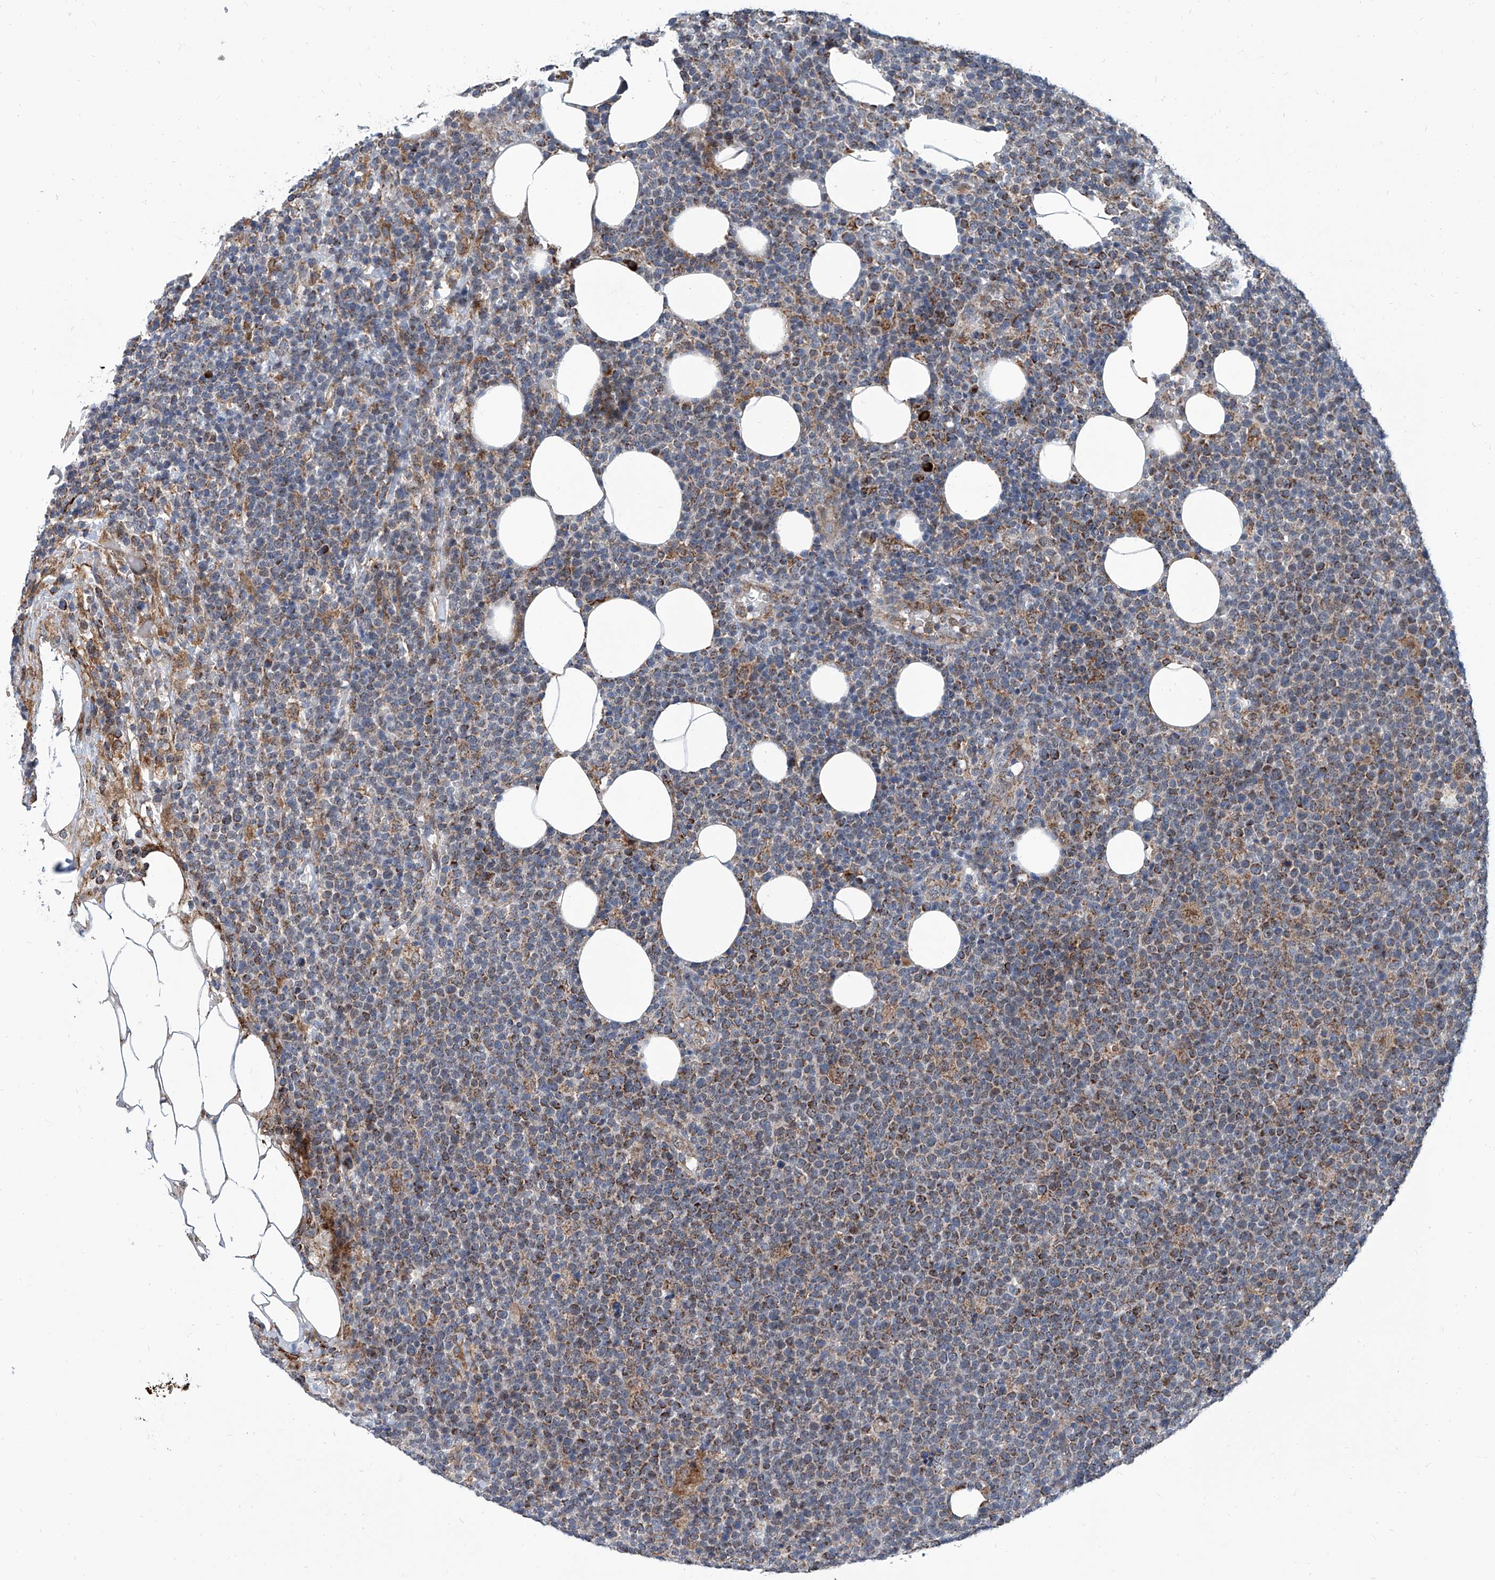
{"staining": {"intensity": "moderate", "quantity": "25%-75%", "location": "cytoplasmic/membranous"}, "tissue": "lymphoma", "cell_type": "Tumor cells", "image_type": "cancer", "snomed": [{"axis": "morphology", "description": "Malignant lymphoma, non-Hodgkin's type, High grade"}, {"axis": "topography", "description": "Lymph node"}], "caption": "Immunohistochemical staining of high-grade malignant lymphoma, non-Hodgkin's type reveals medium levels of moderate cytoplasmic/membranous protein staining in about 25%-75% of tumor cells. The protein is stained brown, and the nuclei are stained in blue (DAB IHC with brightfield microscopy, high magnification).", "gene": "USP48", "patient": {"sex": "male", "age": 61}}